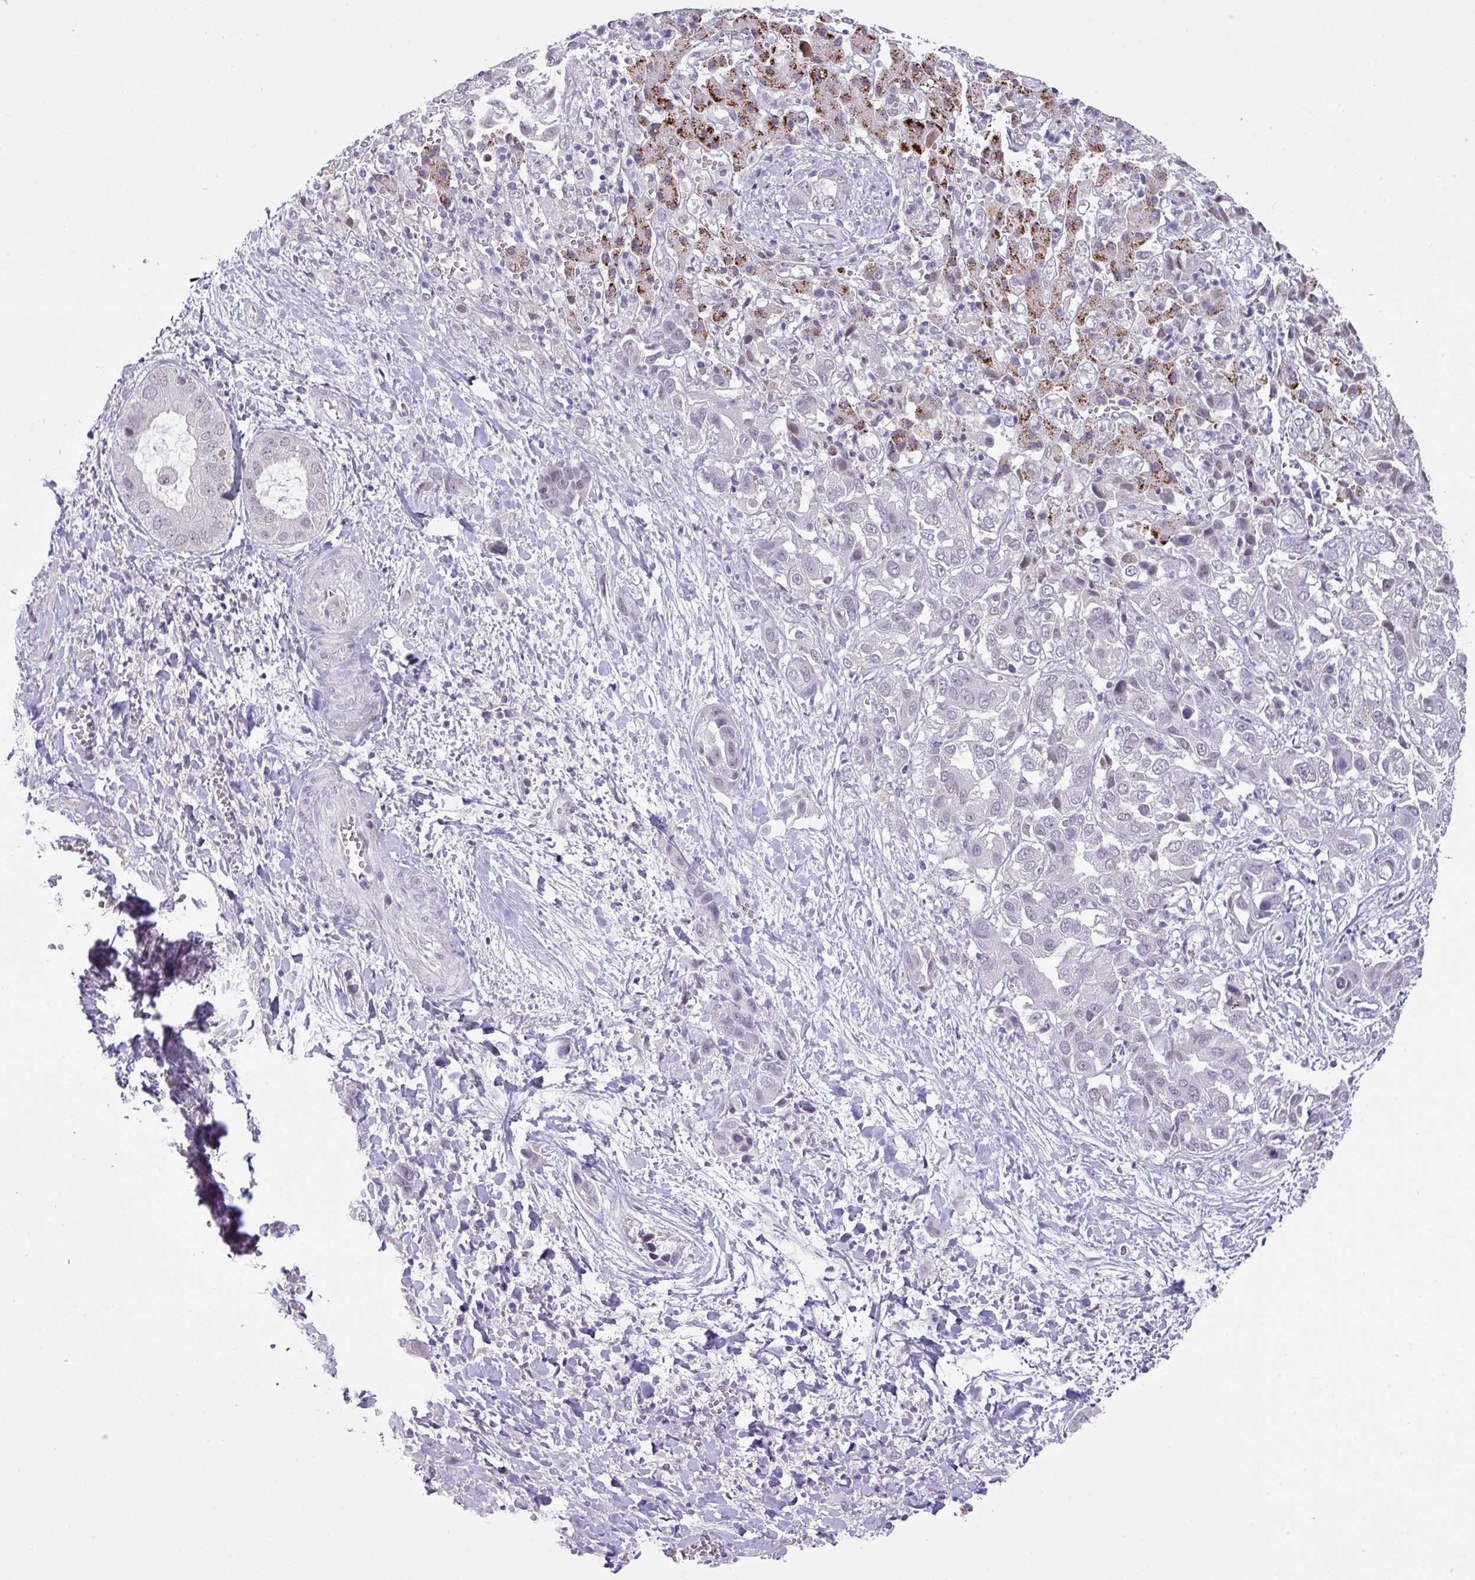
{"staining": {"intensity": "negative", "quantity": "none", "location": "none"}, "tissue": "liver cancer", "cell_type": "Tumor cells", "image_type": "cancer", "snomed": [{"axis": "morphology", "description": "Cholangiocarcinoma"}, {"axis": "topography", "description": "Liver"}], "caption": "Liver cholangiocarcinoma was stained to show a protein in brown. There is no significant staining in tumor cells. (Immunohistochemistry (ihc), brightfield microscopy, high magnification).", "gene": "ANKRD13B", "patient": {"sex": "female", "age": 52}}